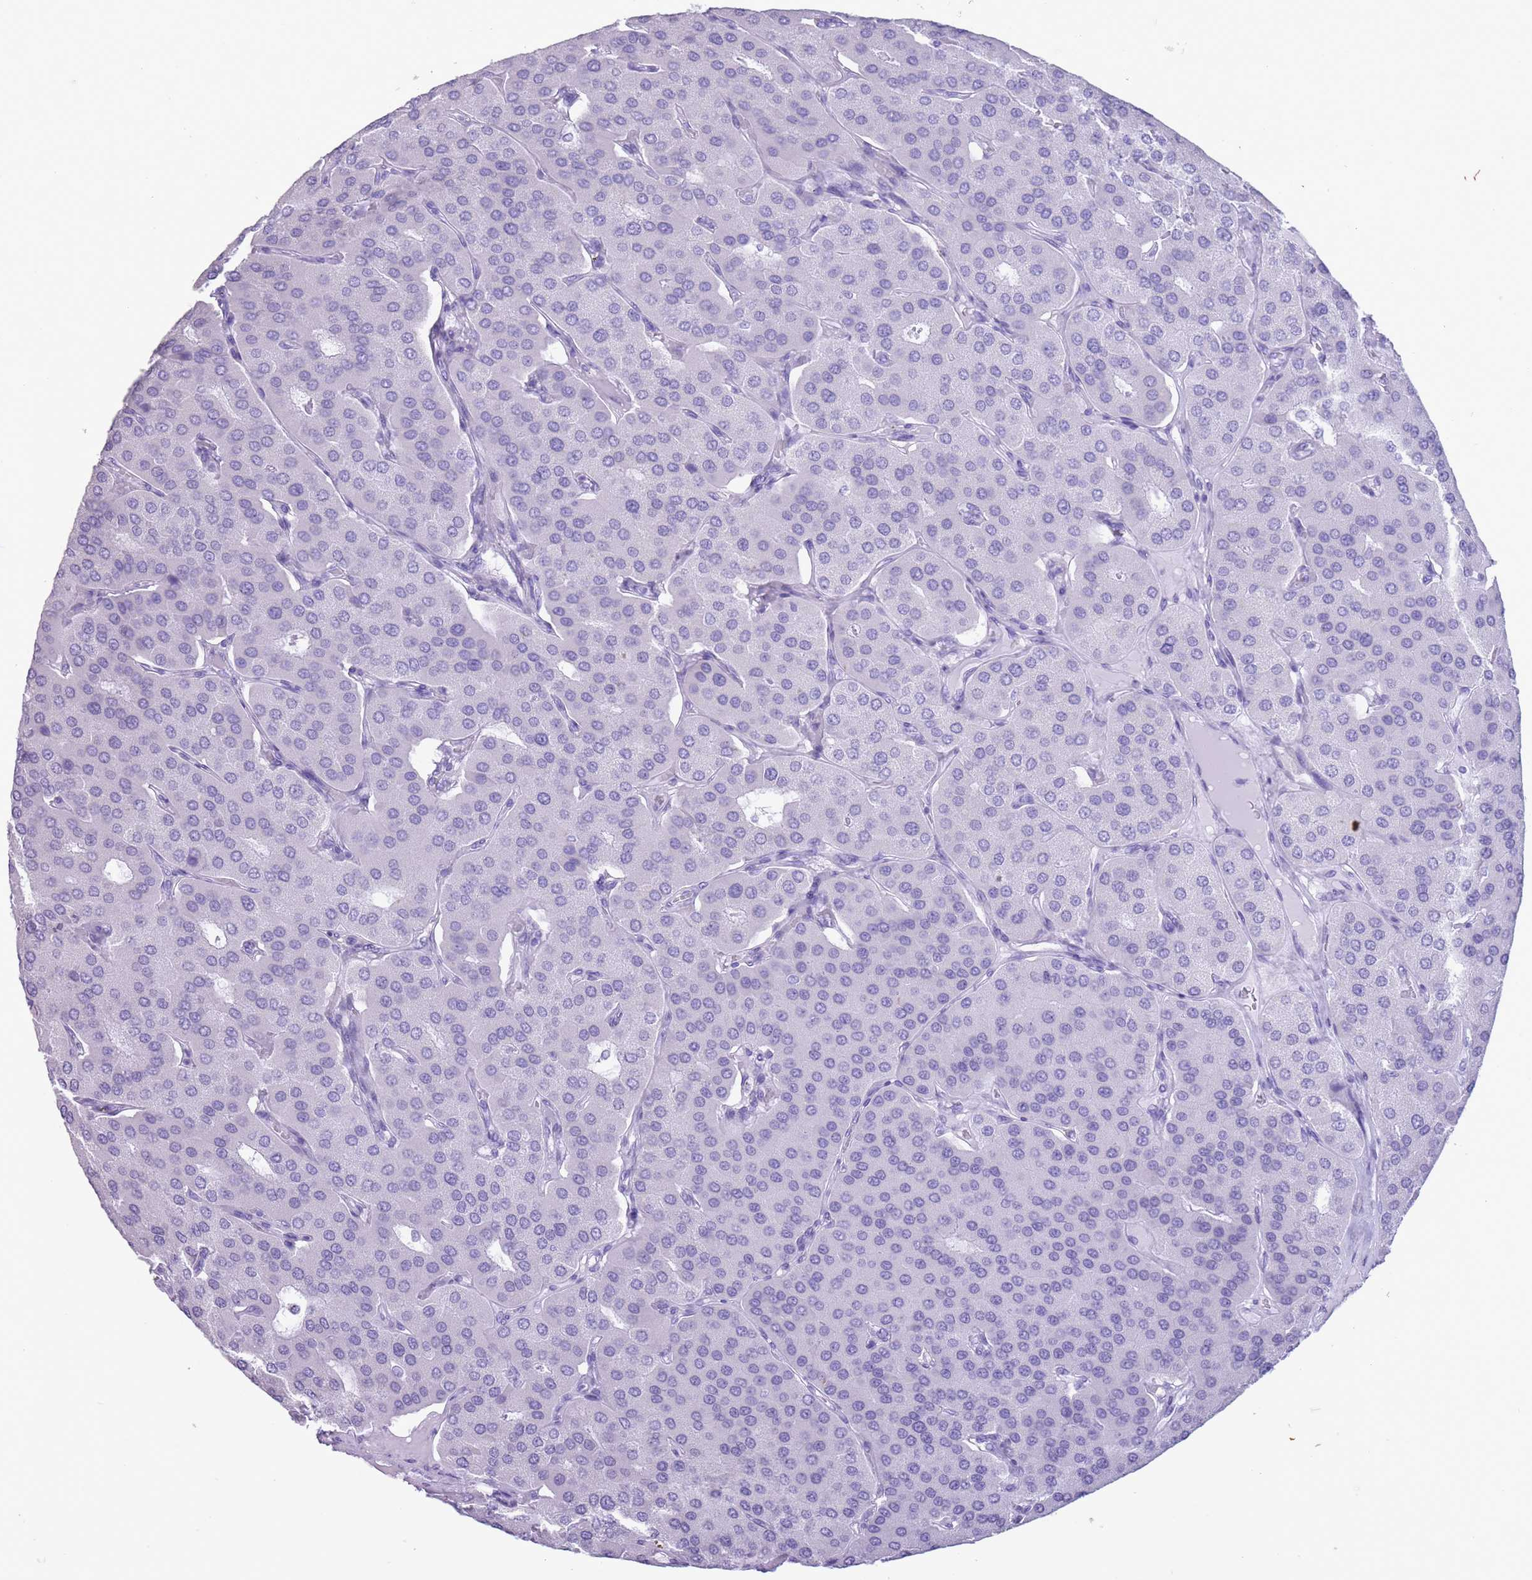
{"staining": {"intensity": "negative", "quantity": "none", "location": "none"}, "tissue": "parathyroid gland", "cell_type": "Glandular cells", "image_type": "normal", "snomed": [{"axis": "morphology", "description": "Normal tissue, NOS"}, {"axis": "morphology", "description": "Adenoma, NOS"}, {"axis": "topography", "description": "Parathyroid gland"}], "caption": "Glandular cells are negative for brown protein staining in benign parathyroid gland. The staining was performed using DAB (3,3'-diaminobenzidine) to visualize the protein expression in brown, while the nuclei were stained in blue with hematoxylin (Magnification: 20x).", "gene": "OR4F16", "patient": {"sex": "female", "age": 86}}